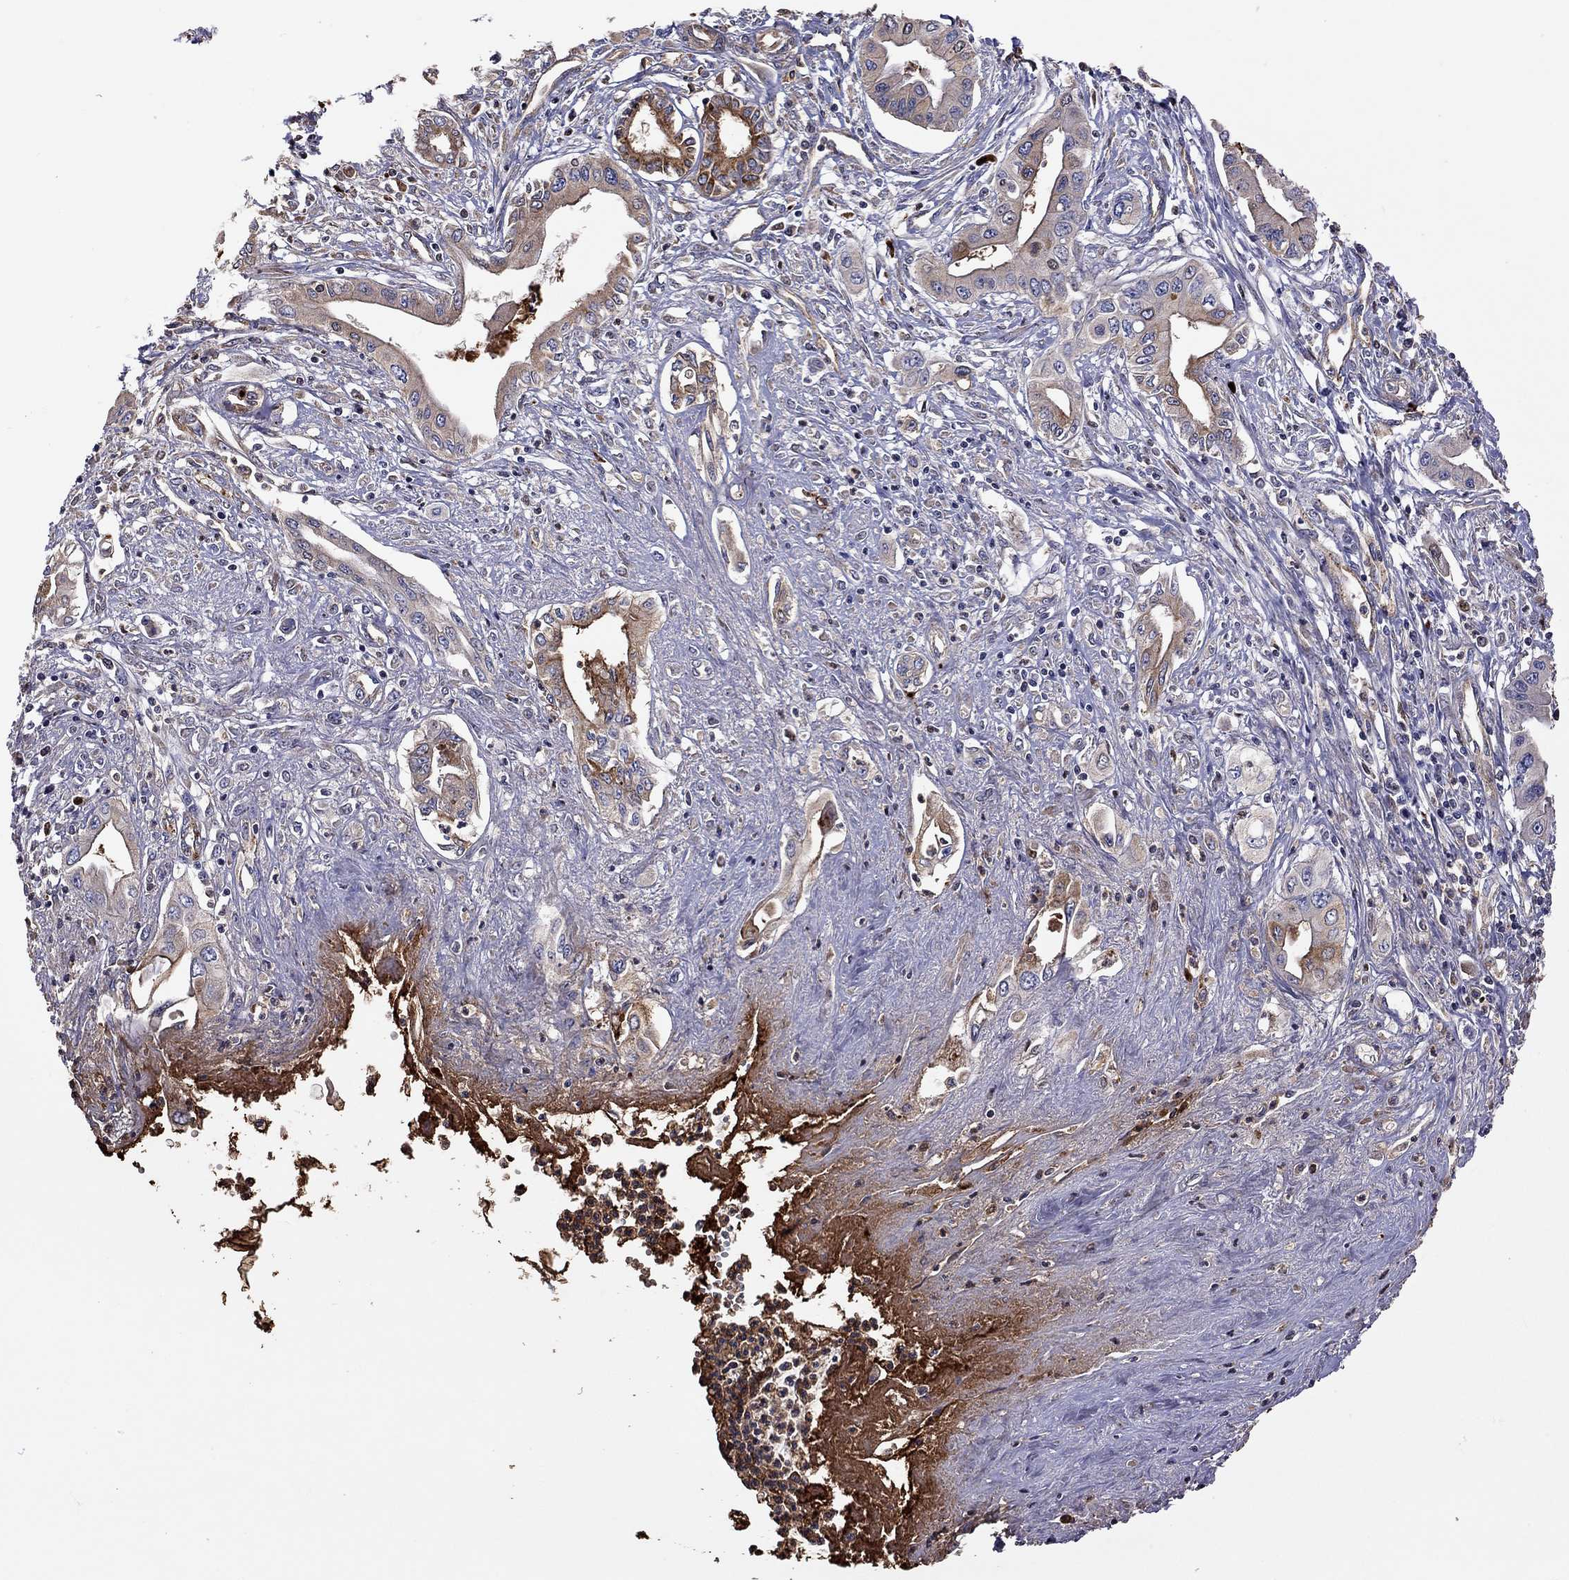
{"staining": {"intensity": "moderate", "quantity": "25%-75%", "location": "cytoplasmic/membranous"}, "tissue": "pancreatic cancer", "cell_type": "Tumor cells", "image_type": "cancer", "snomed": [{"axis": "morphology", "description": "Adenocarcinoma, NOS"}, {"axis": "topography", "description": "Pancreas"}], "caption": "Immunohistochemistry (IHC) micrograph of neoplastic tissue: human adenocarcinoma (pancreatic) stained using immunohistochemistry exhibits medium levels of moderate protein expression localized specifically in the cytoplasmic/membranous of tumor cells, appearing as a cytoplasmic/membranous brown color.", "gene": "SERPINA3", "patient": {"sex": "female", "age": 62}}